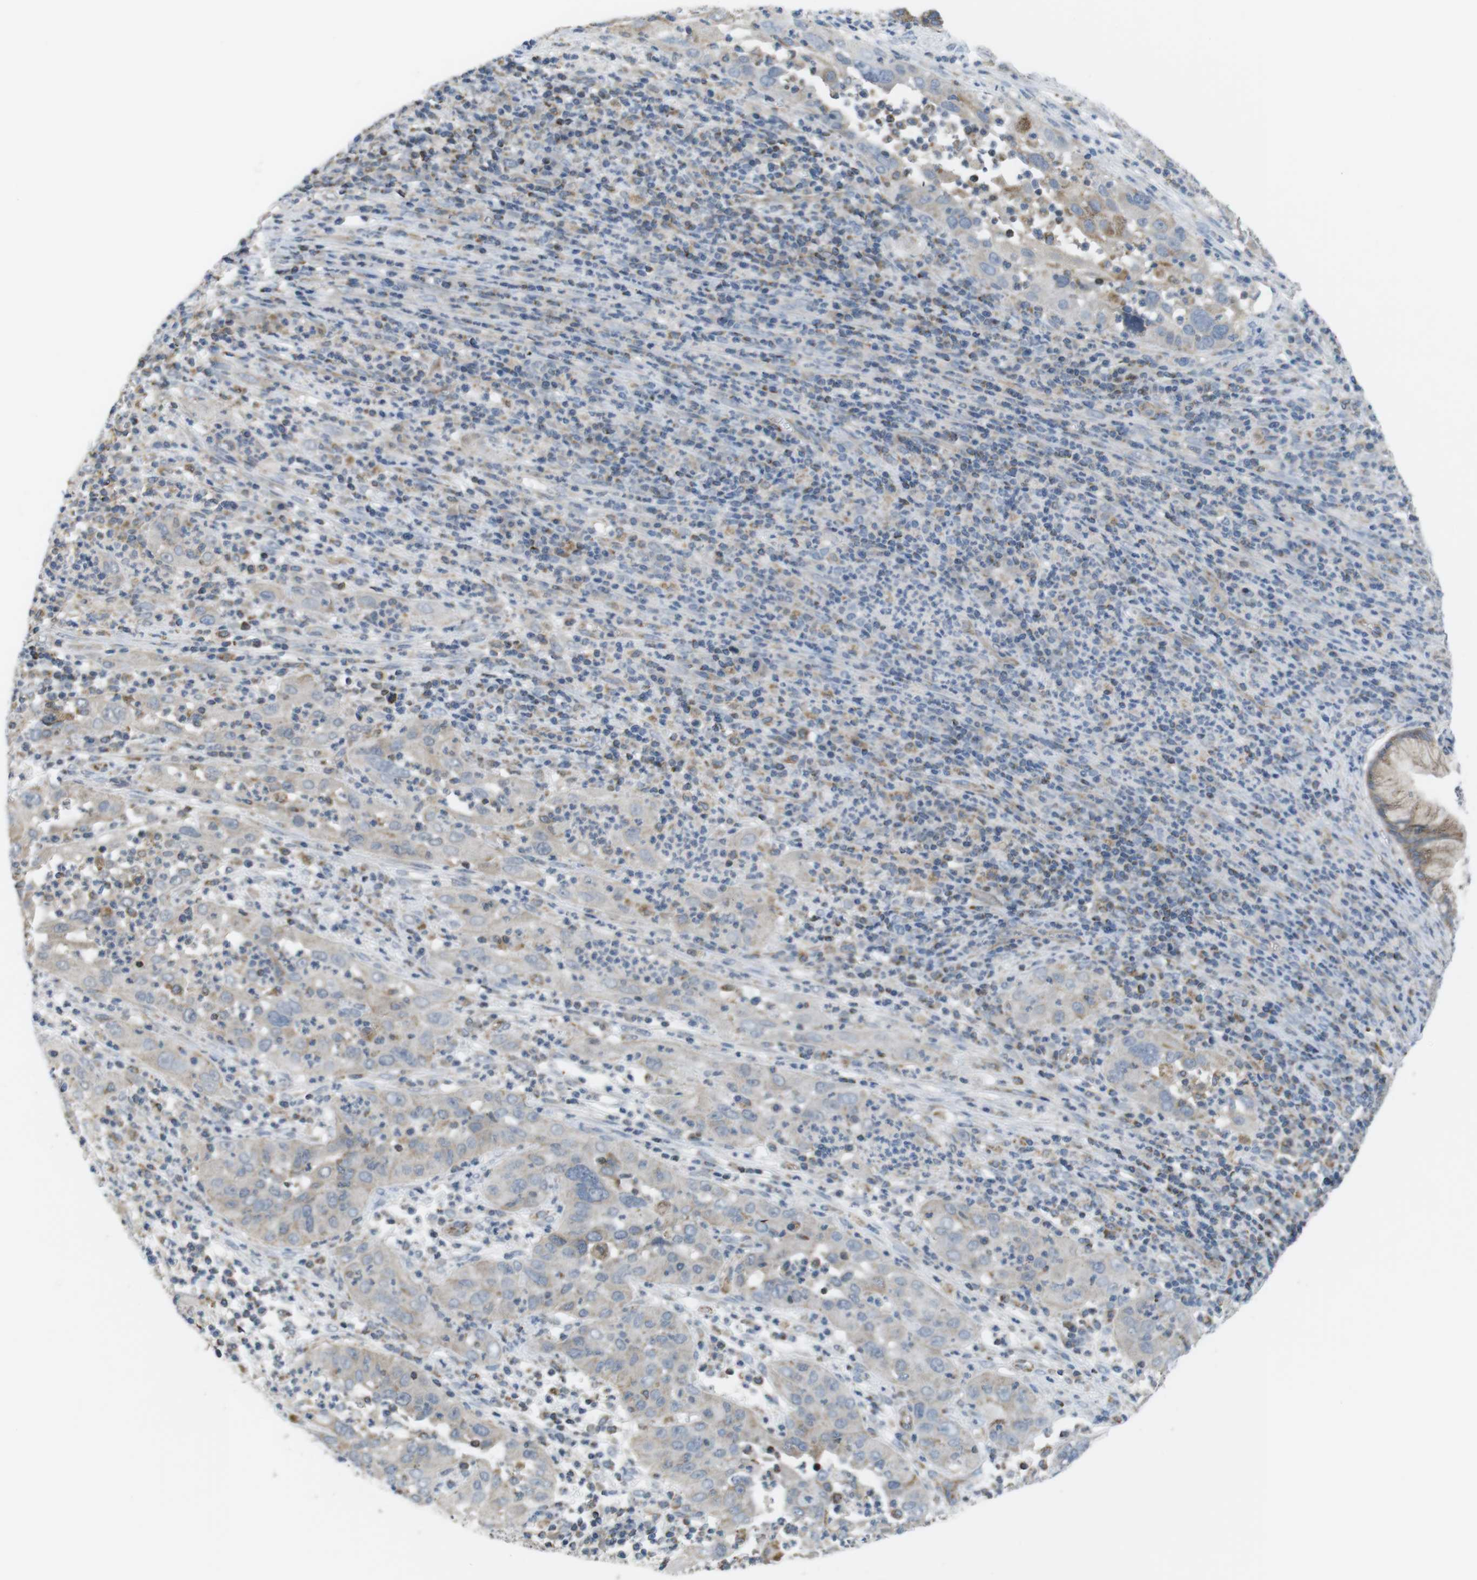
{"staining": {"intensity": "weak", "quantity": "25%-75%", "location": "cytoplasmic/membranous"}, "tissue": "cervical cancer", "cell_type": "Tumor cells", "image_type": "cancer", "snomed": [{"axis": "morphology", "description": "Squamous cell carcinoma, NOS"}, {"axis": "topography", "description": "Cervix"}], "caption": "Squamous cell carcinoma (cervical) stained with DAB (3,3'-diaminobenzidine) immunohistochemistry (IHC) shows low levels of weak cytoplasmic/membranous staining in about 25%-75% of tumor cells.", "gene": "GRIK2", "patient": {"sex": "female", "age": 32}}